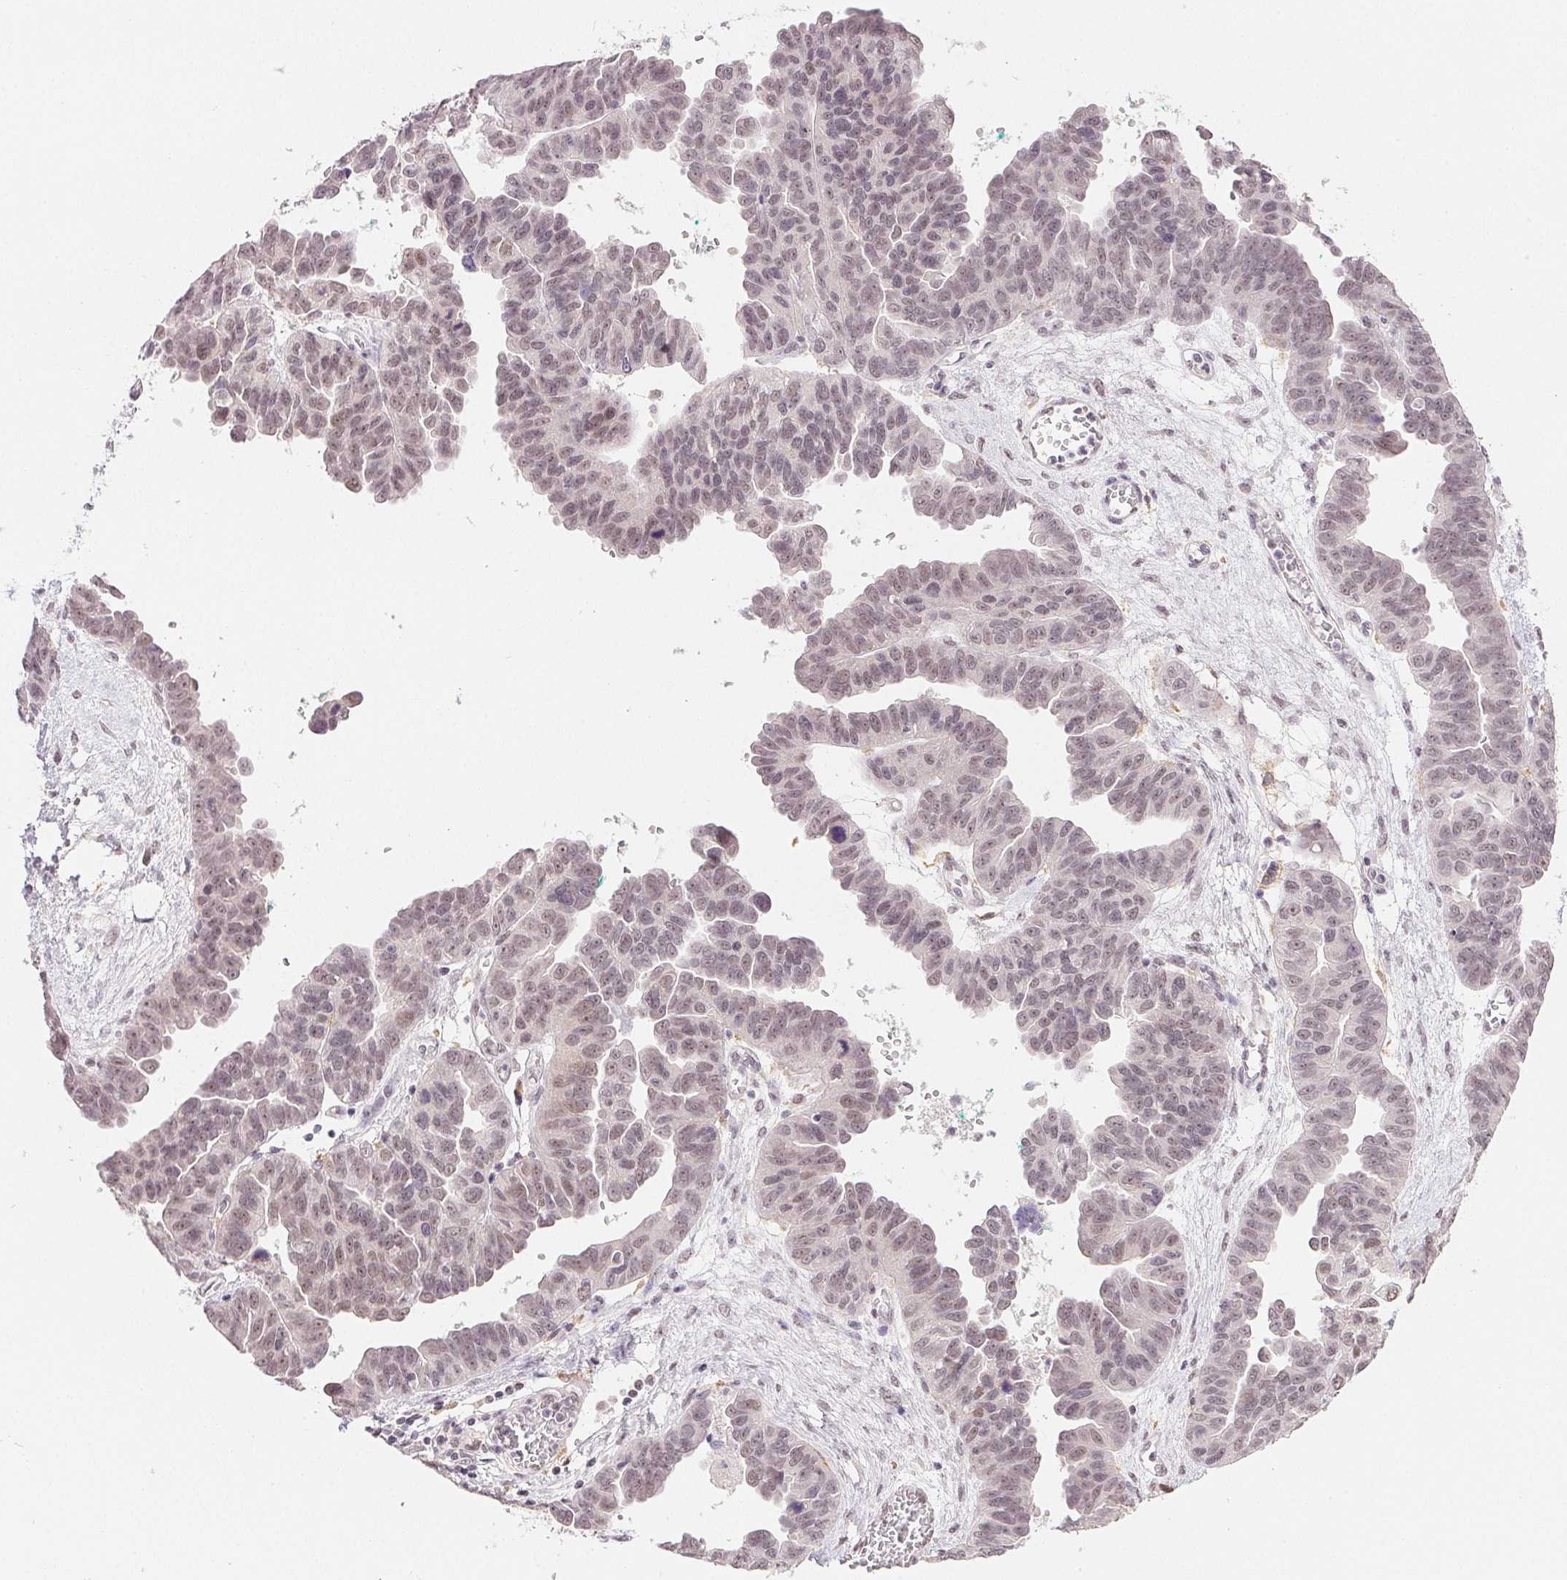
{"staining": {"intensity": "weak", "quantity": "25%-75%", "location": "nuclear"}, "tissue": "ovarian cancer", "cell_type": "Tumor cells", "image_type": "cancer", "snomed": [{"axis": "morphology", "description": "Cystadenocarcinoma, serous, NOS"}, {"axis": "topography", "description": "Ovary"}], "caption": "Ovarian cancer (serous cystadenocarcinoma) stained for a protein (brown) reveals weak nuclear positive positivity in about 25%-75% of tumor cells.", "gene": "PRPF18", "patient": {"sex": "female", "age": 64}}